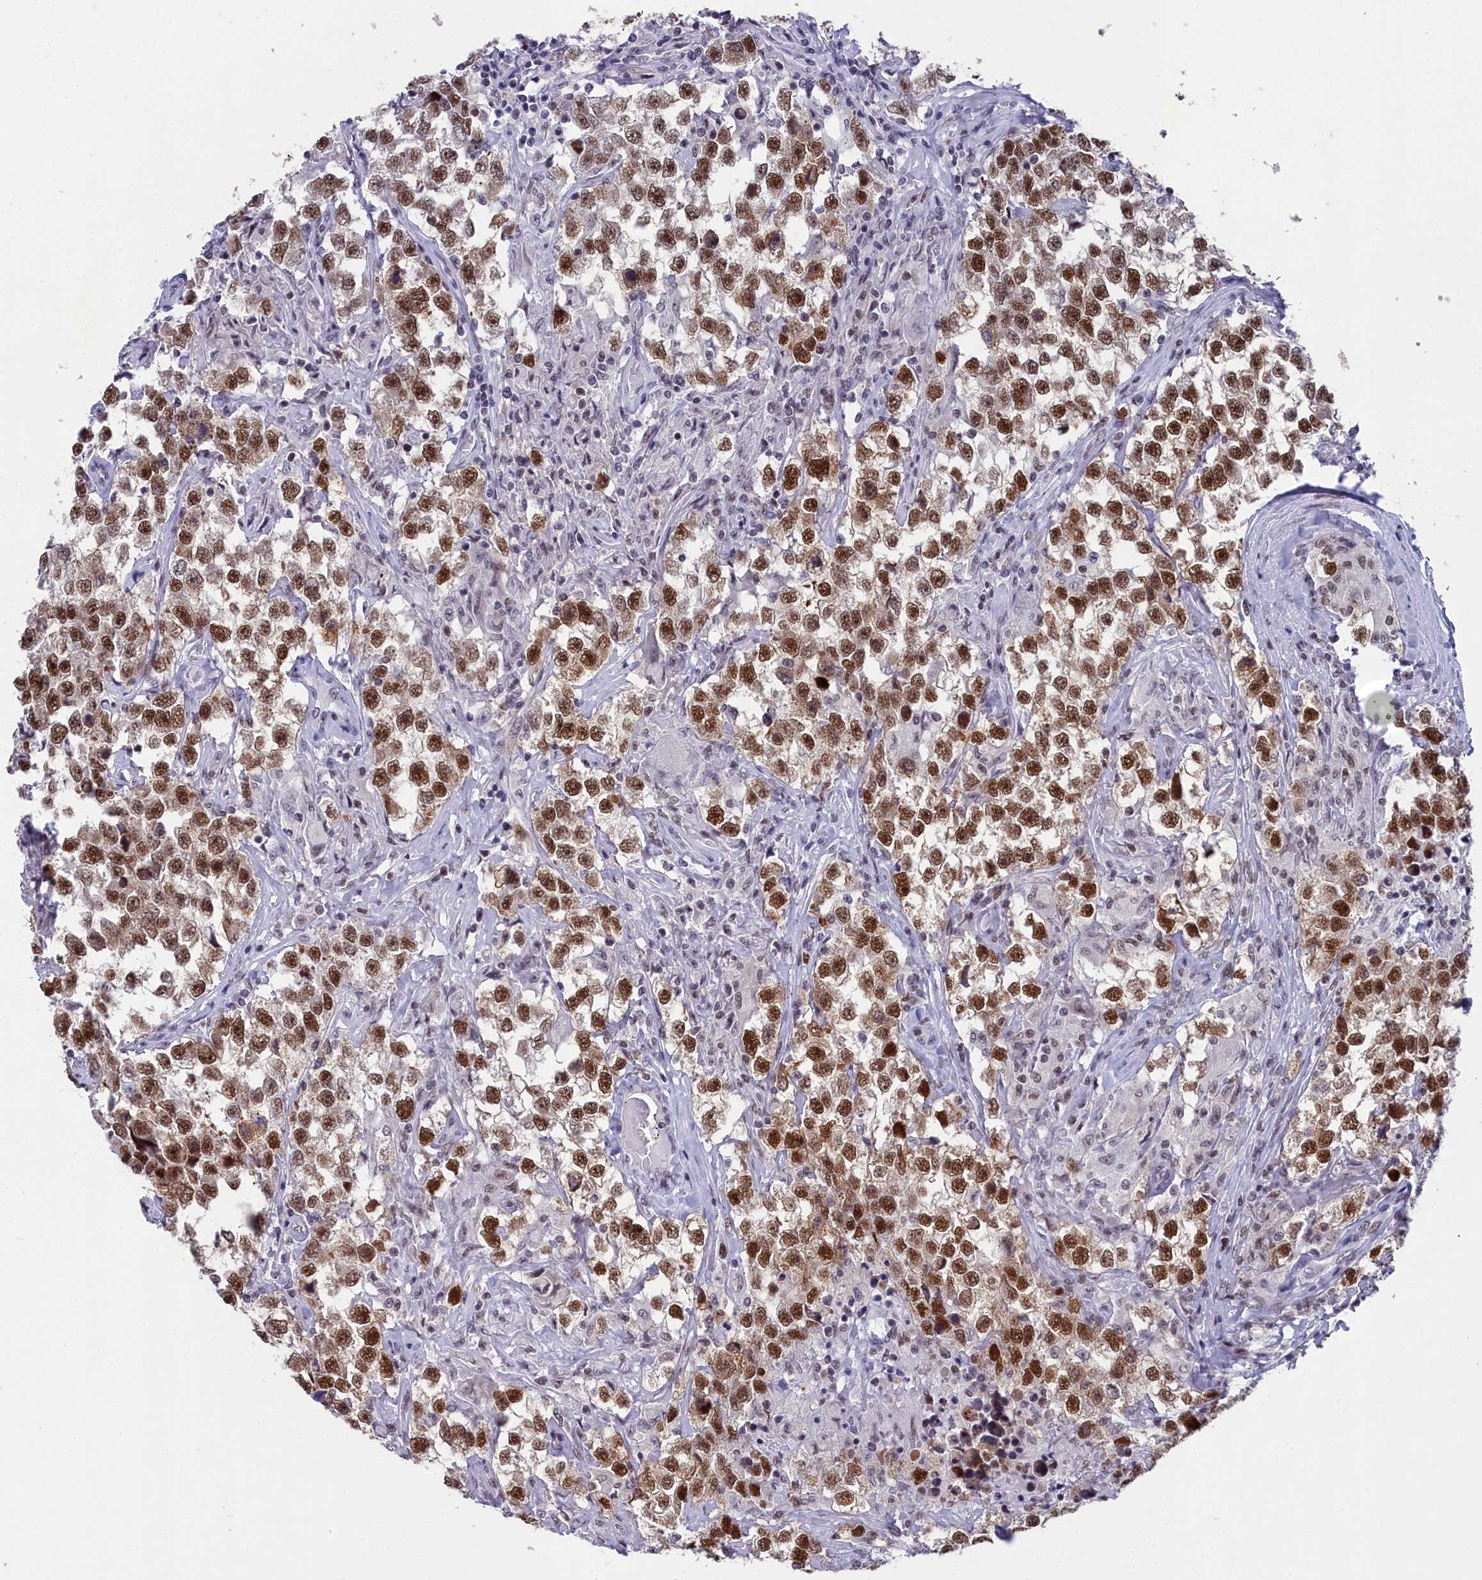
{"staining": {"intensity": "strong", "quantity": ">75%", "location": "nuclear"}, "tissue": "testis cancer", "cell_type": "Tumor cells", "image_type": "cancer", "snomed": [{"axis": "morphology", "description": "Seminoma, NOS"}, {"axis": "topography", "description": "Testis"}], "caption": "A micrograph showing strong nuclear positivity in approximately >75% of tumor cells in testis seminoma, as visualized by brown immunohistochemical staining.", "gene": "CCDC97", "patient": {"sex": "male", "age": 46}}